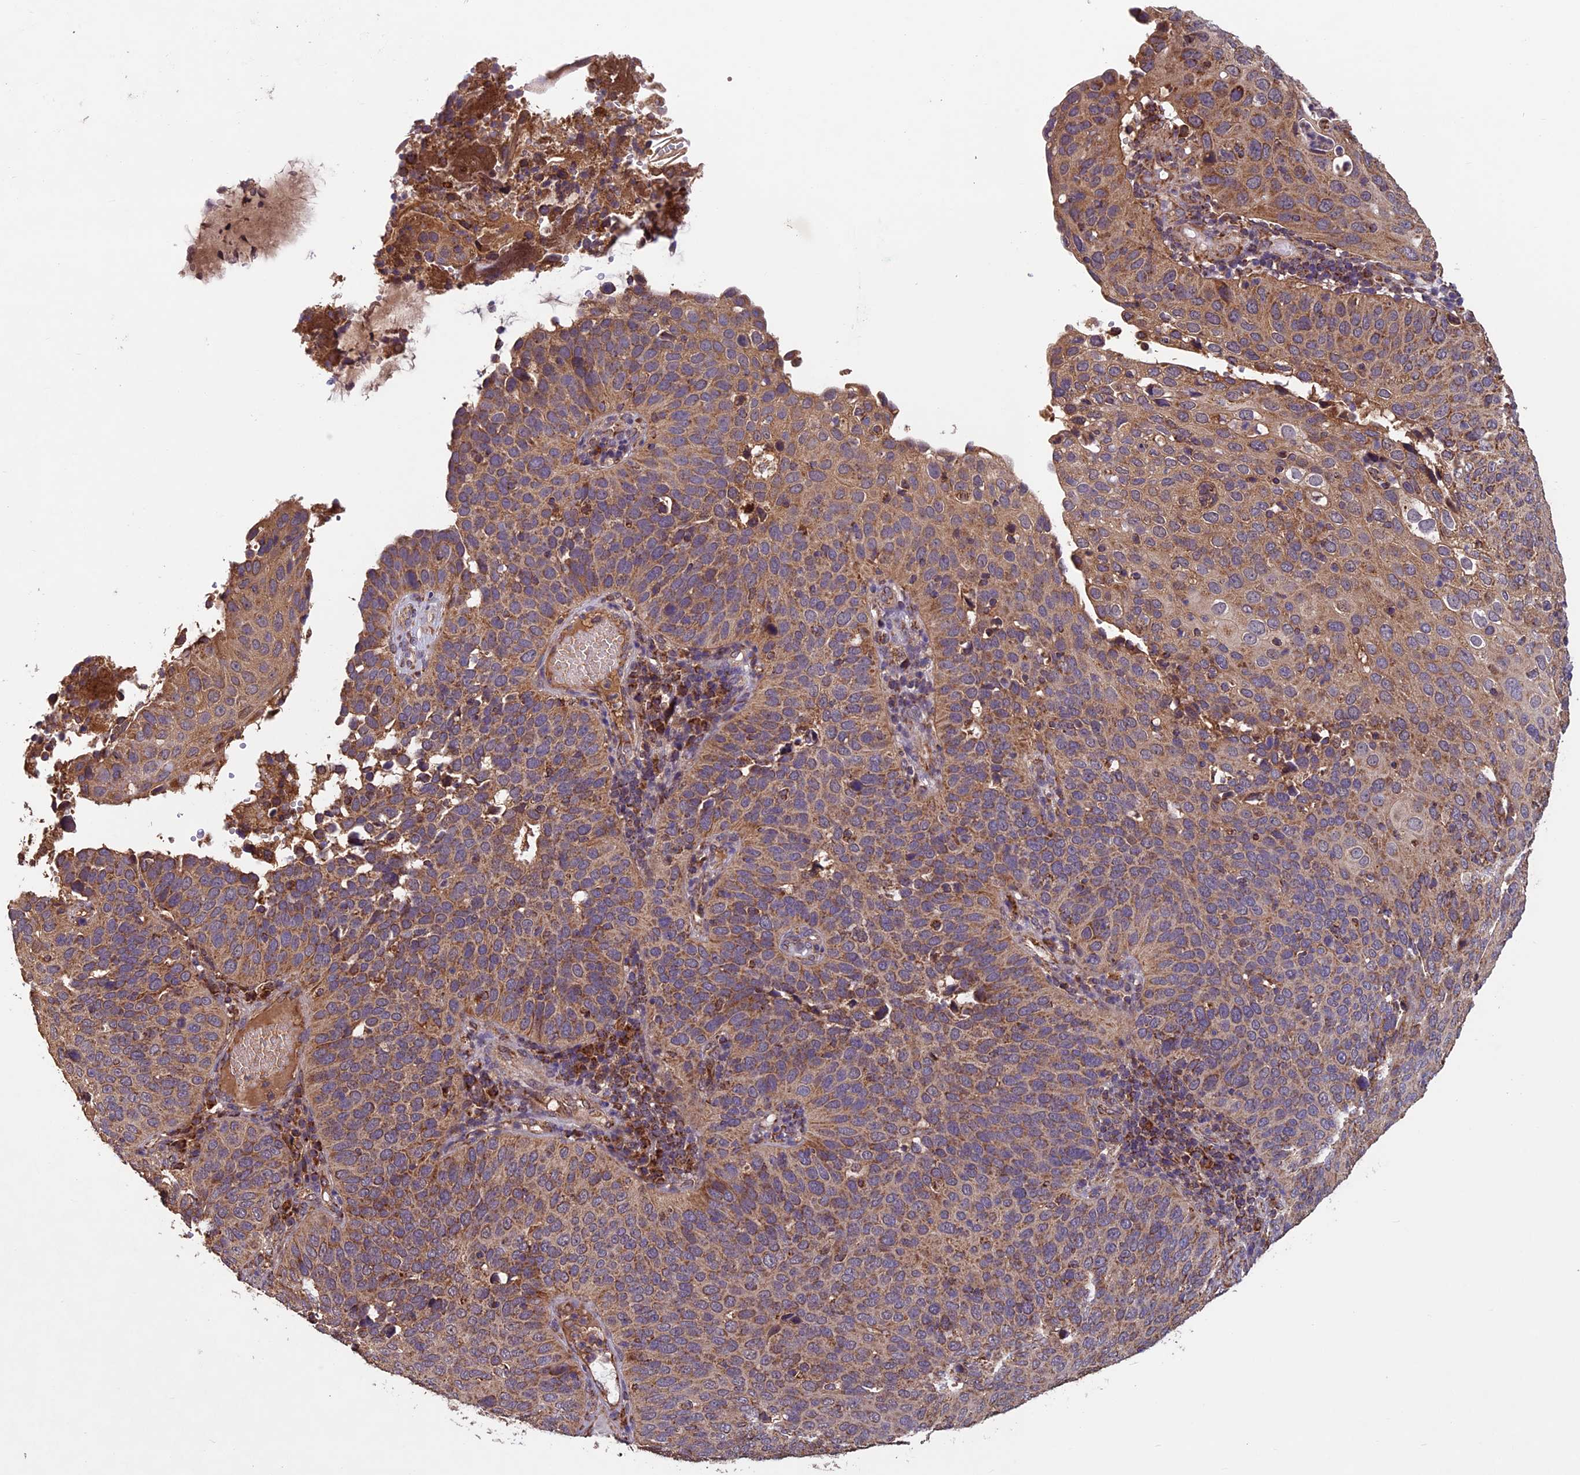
{"staining": {"intensity": "moderate", "quantity": ">75%", "location": "cytoplasmic/membranous"}, "tissue": "cervical cancer", "cell_type": "Tumor cells", "image_type": "cancer", "snomed": [{"axis": "morphology", "description": "Squamous cell carcinoma, NOS"}, {"axis": "topography", "description": "Cervix"}], "caption": "High-magnification brightfield microscopy of cervical cancer stained with DAB (brown) and counterstained with hematoxylin (blue). tumor cells exhibit moderate cytoplasmic/membranous expression is seen in approximately>75% of cells.", "gene": "CCDC15", "patient": {"sex": "female", "age": 36}}